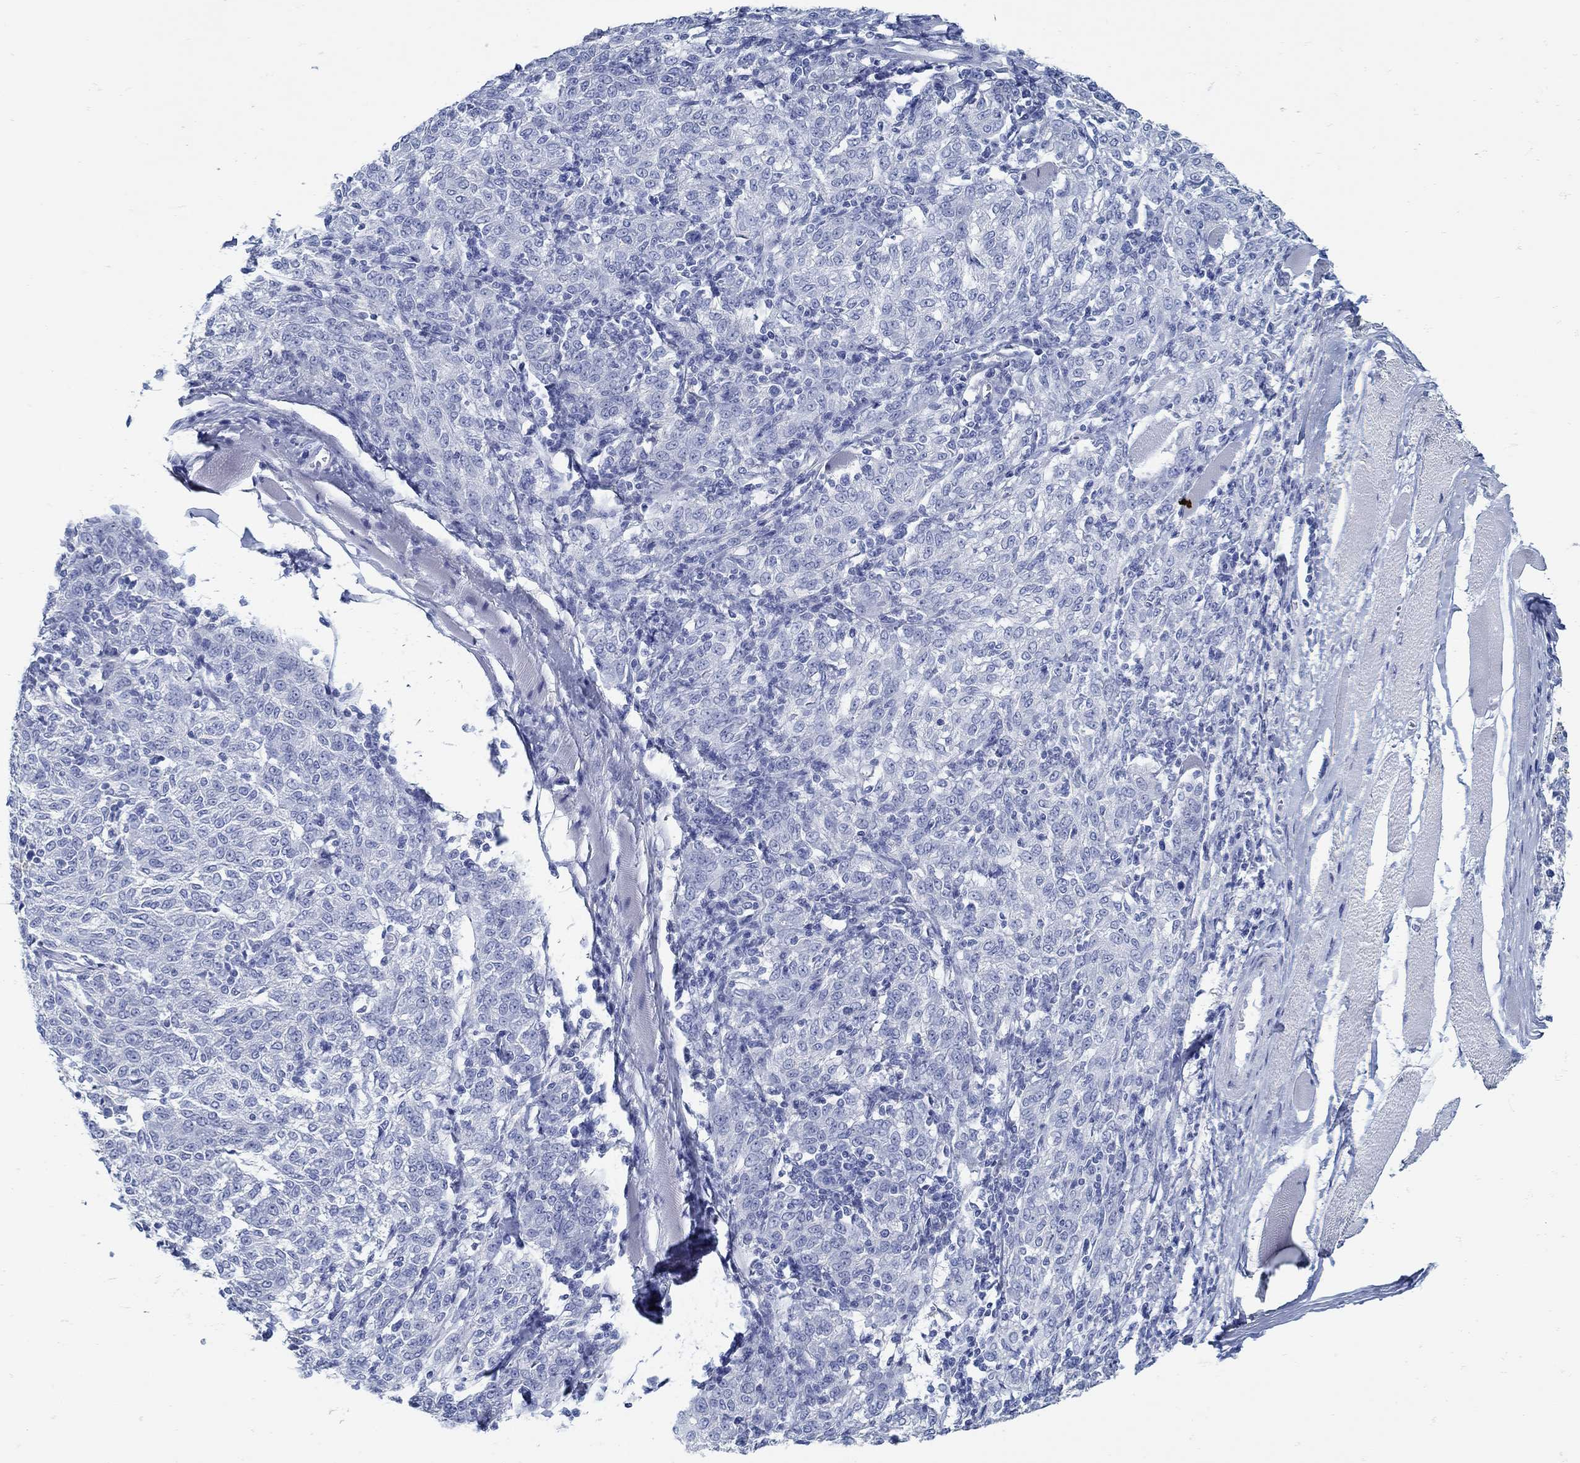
{"staining": {"intensity": "negative", "quantity": "none", "location": "none"}, "tissue": "melanoma", "cell_type": "Tumor cells", "image_type": "cancer", "snomed": [{"axis": "morphology", "description": "Malignant melanoma, NOS"}, {"axis": "topography", "description": "Skin"}], "caption": "Melanoma was stained to show a protein in brown. There is no significant staining in tumor cells.", "gene": "ZFAND4", "patient": {"sex": "female", "age": 72}}